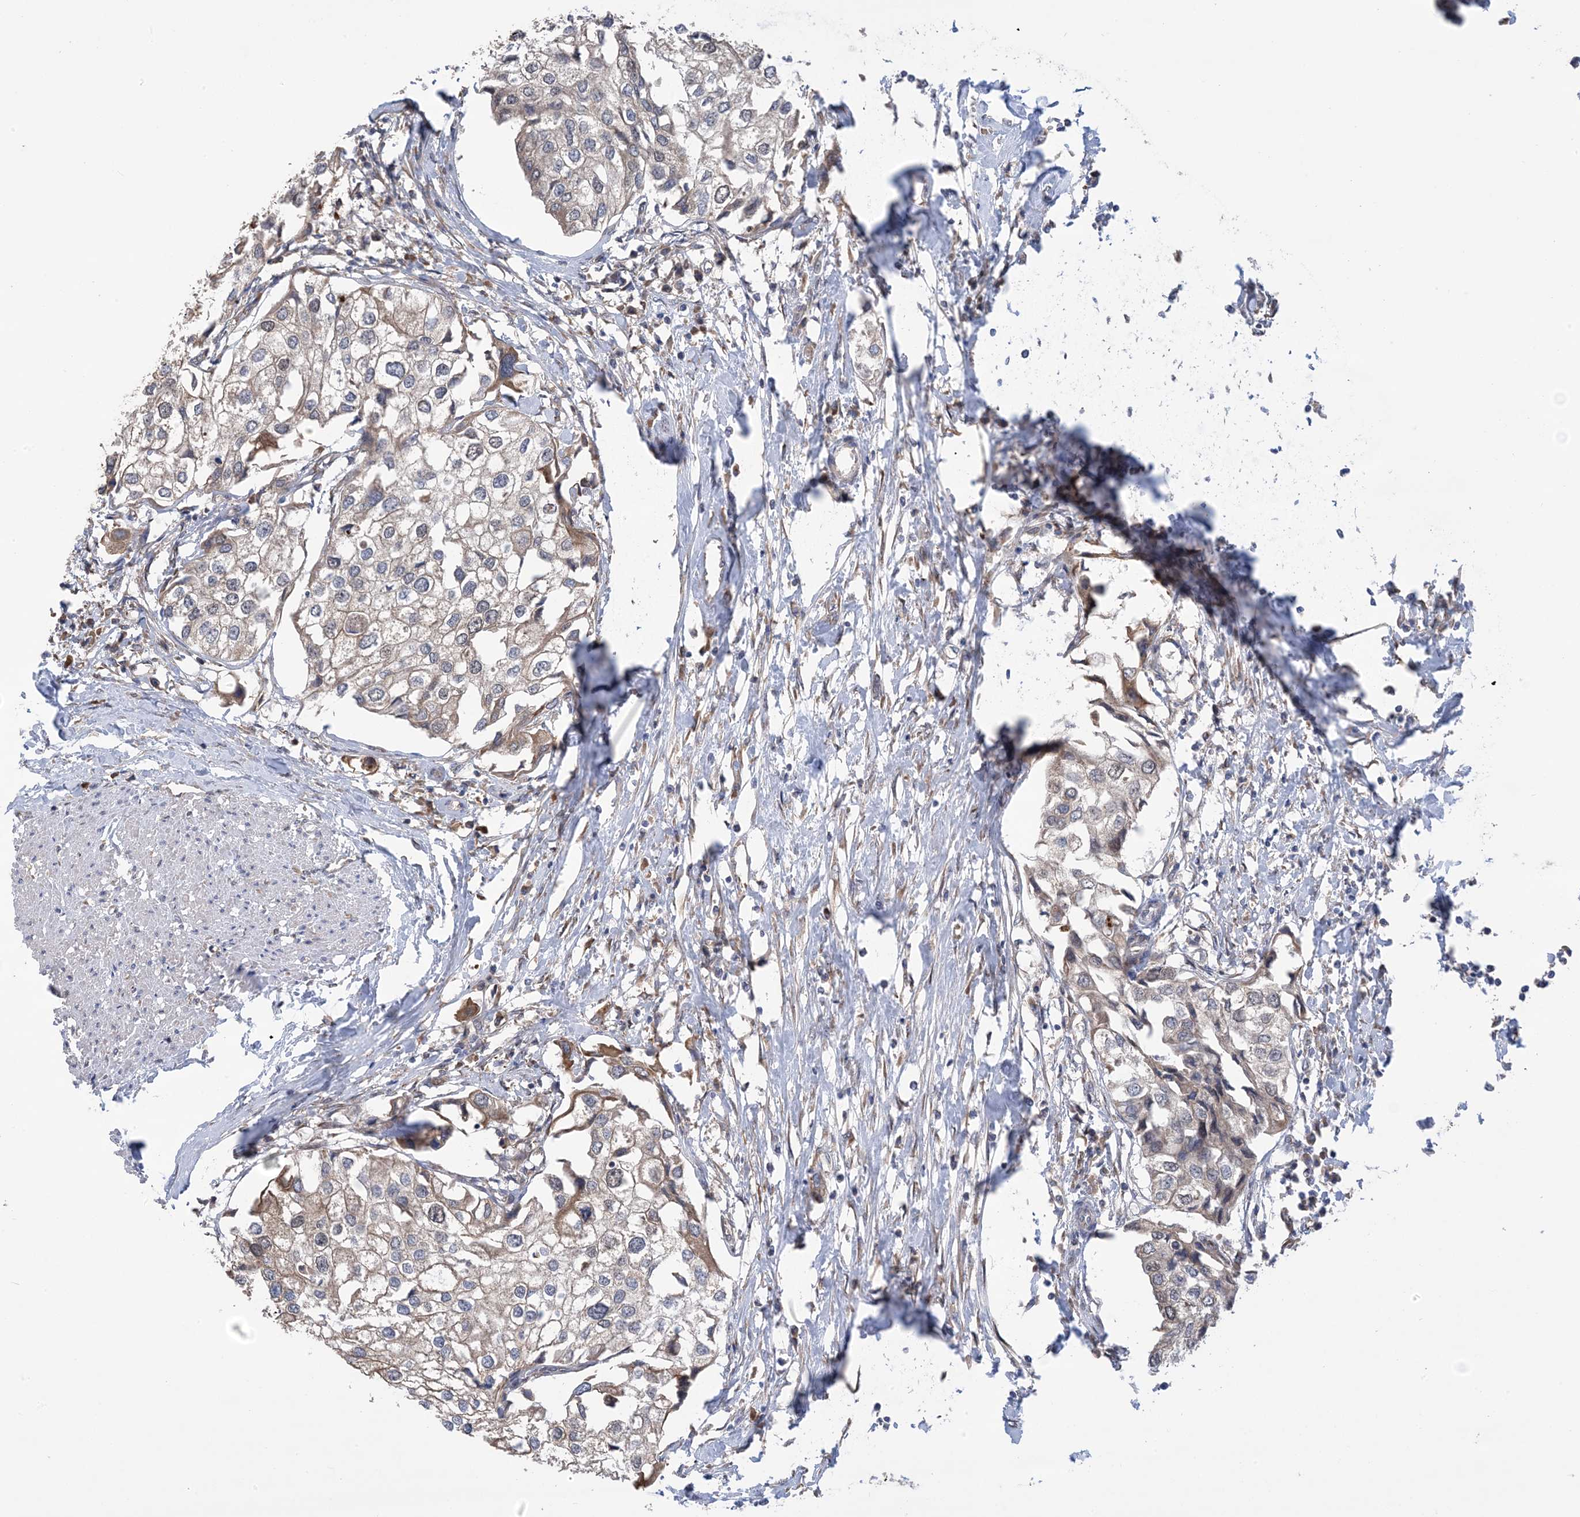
{"staining": {"intensity": "weak", "quantity": ">75%", "location": "cytoplasmic/membranous"}, "tissue": "urothelial cancer", "cell_type": "Tumor cells", "image_type": "cancer", "snomed": [{"axis": "morphology", "description": "Urothelial carcinoma, High grade"}, {"axis": "topography", "description": "Urinary bladder"}], "caption": "A high-resolution micrograph shows immunohistochemistry (IHC) staining of urothelial cancer, which demonstrates weak cytoplasmic/membranous positivity in about >75% of tumor cells.", "gene": "CLEC16A", "patient": {"sex": "male", "age": 64}}